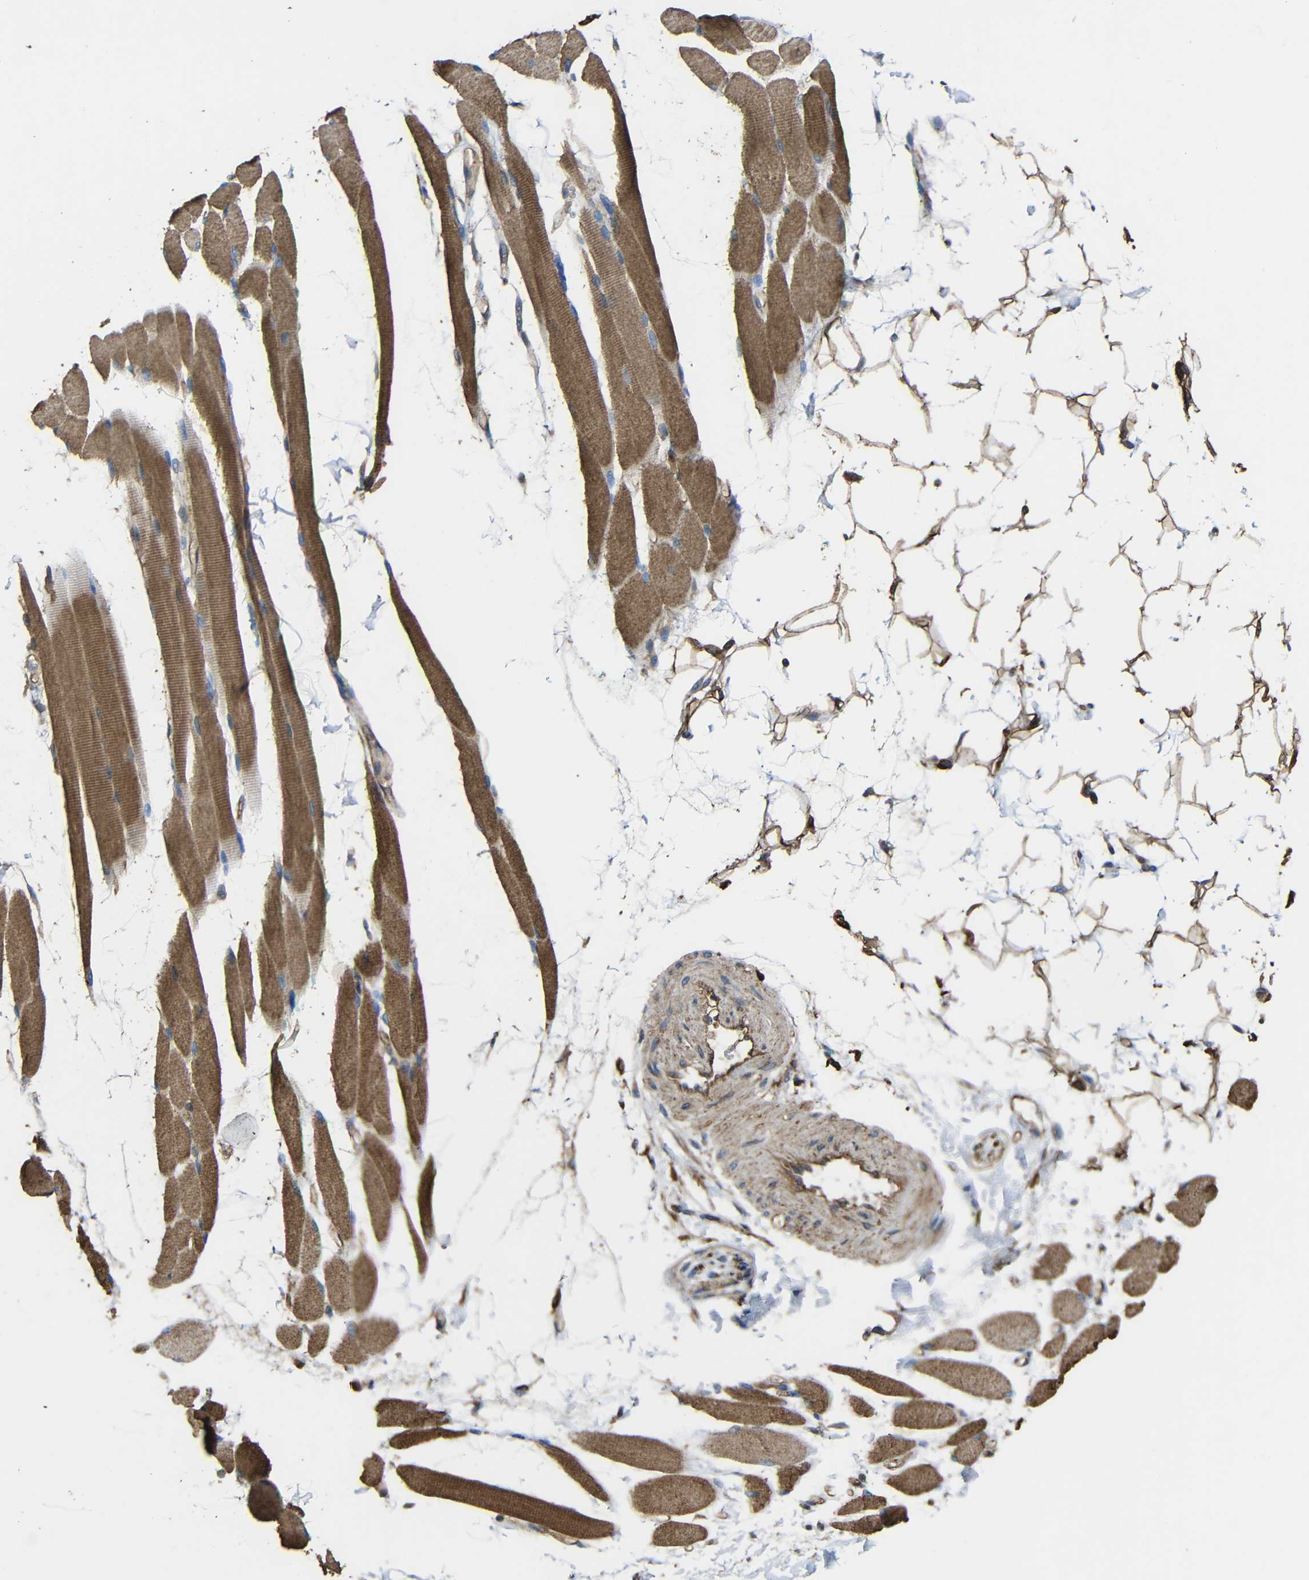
{"staining": {"intensity": "moderate", "quantity": ">75%", "location": "cytoplasmic/membranous"}, "tissue": "skeletal muscle", "cell_type": "Myocytes", "image_type": "normal", "snomed": [{"axis": "morphology", "description": "Normal tissue, NOS"}, {"axis": "topography", "description": "Skeletal muscle"}, {"axis": "topography", "description": "Oral tissue"}, {"axis": "topography", "description": "Peripheral nerve tissue"}], "caption": "The photomicrograph demonstrates a brown stain indicating the presence of a protein in the cytoplasmic/membranous of myocytes in skeletal muscle. Using DAB (brown) and hematoxylin (blue) stains, captured at high magnification using brightfield microscopy.", "gene": "TREM2", "patient": {"sex": "female", "age": 84}}